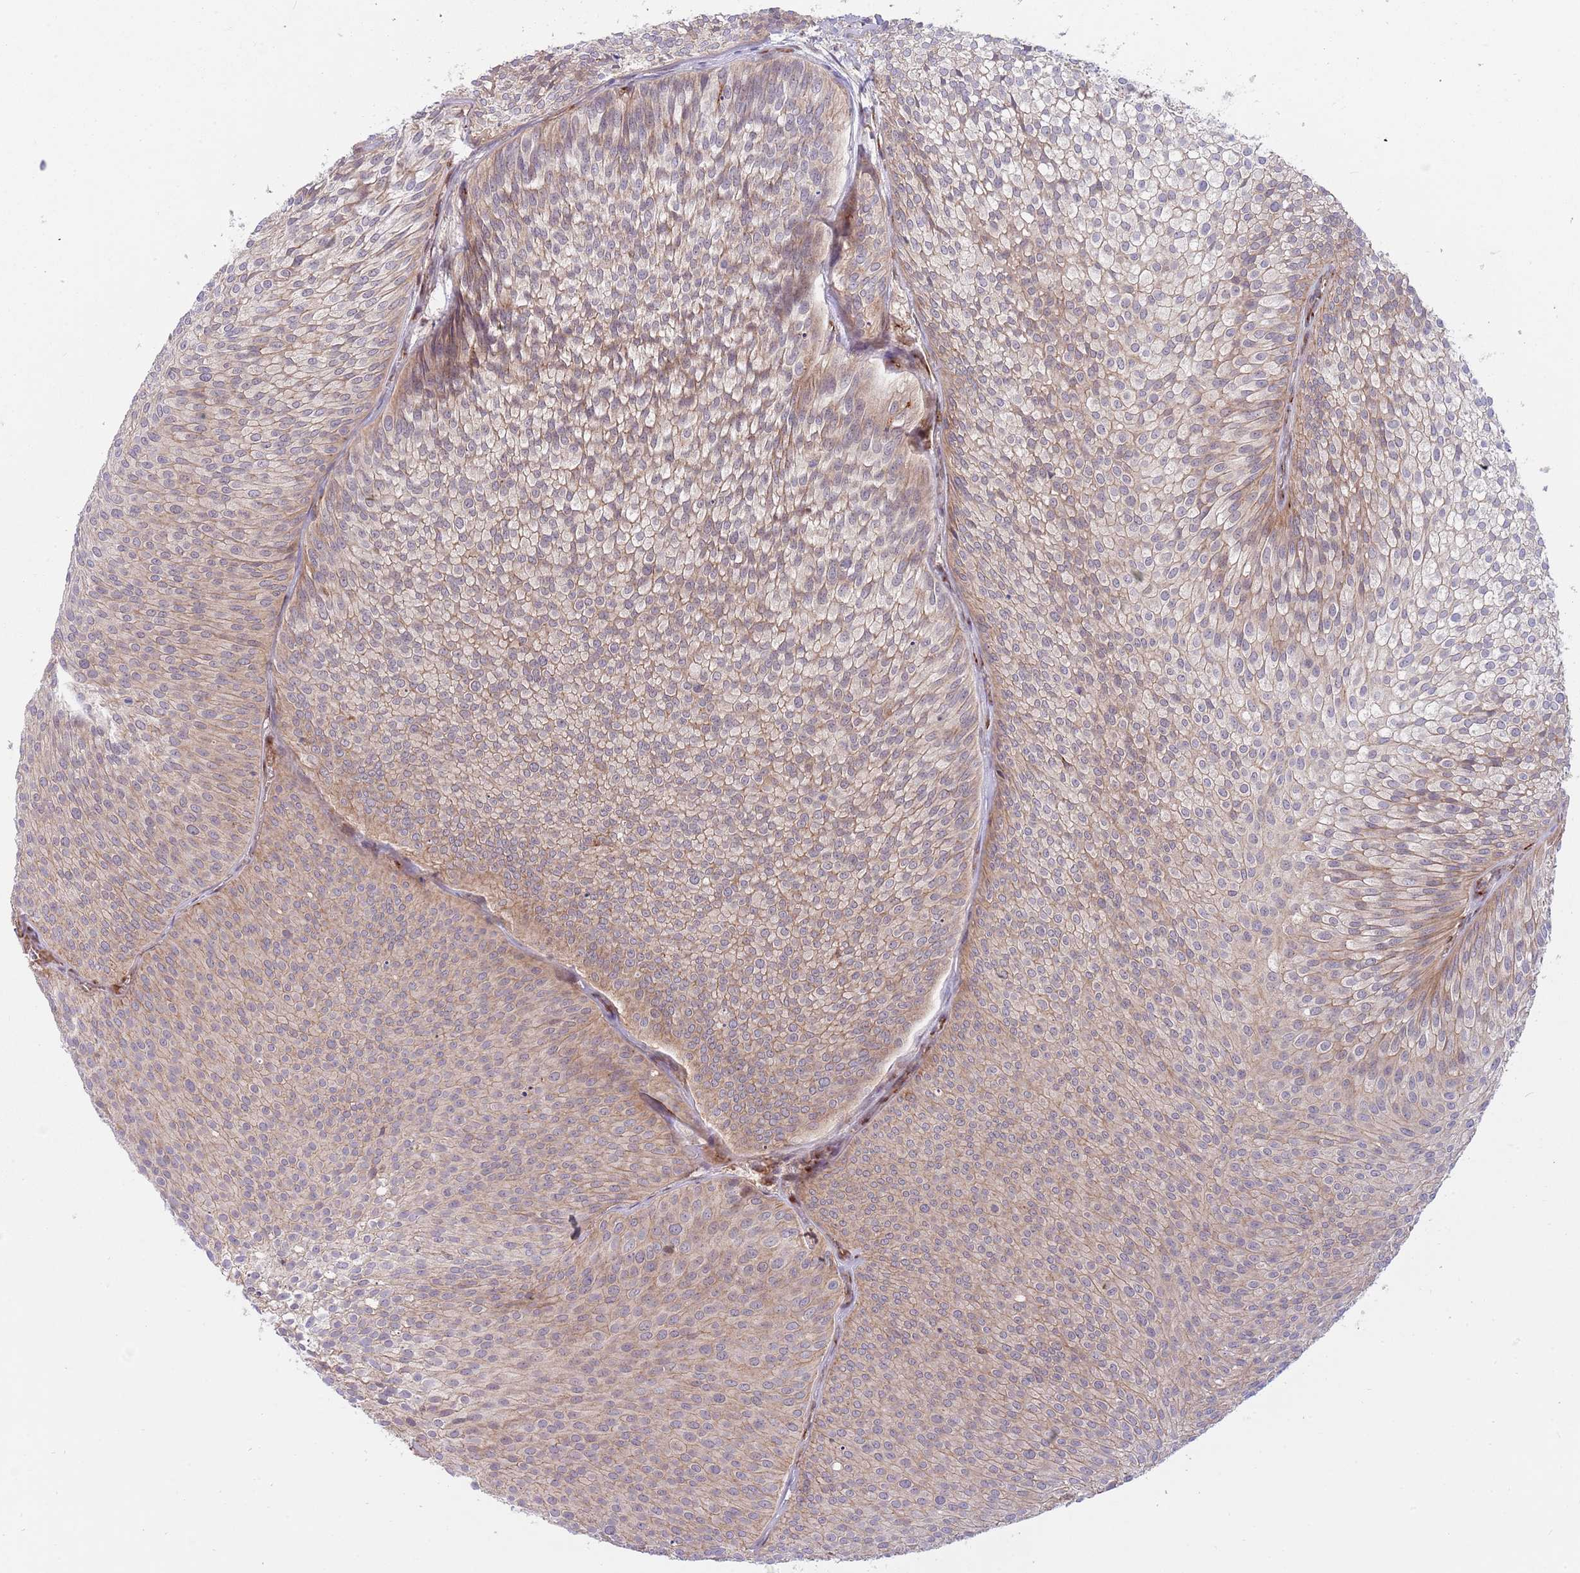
{"staining": {"intensity": "weak", "quantity": "25%-75%", "location": "cytoplasmic/membranous"}, "tissue": "urothelial cancer", "cell_type": "Tumor cells", "image_type": "cancer", "snomed": [{"axis": "morphology", "description": "Urothelial carcinoma, Low grade"}, {"axis": "topography", "description": "Urinary bladder"}], "caption": "Protein expression analysis of urothelial cancer displays weak cytoplasmic/membranous expression in about 25%-75% of tumor cells.", "gene": "BTBD7", "patient": {"sex": "male", "age": 91}}